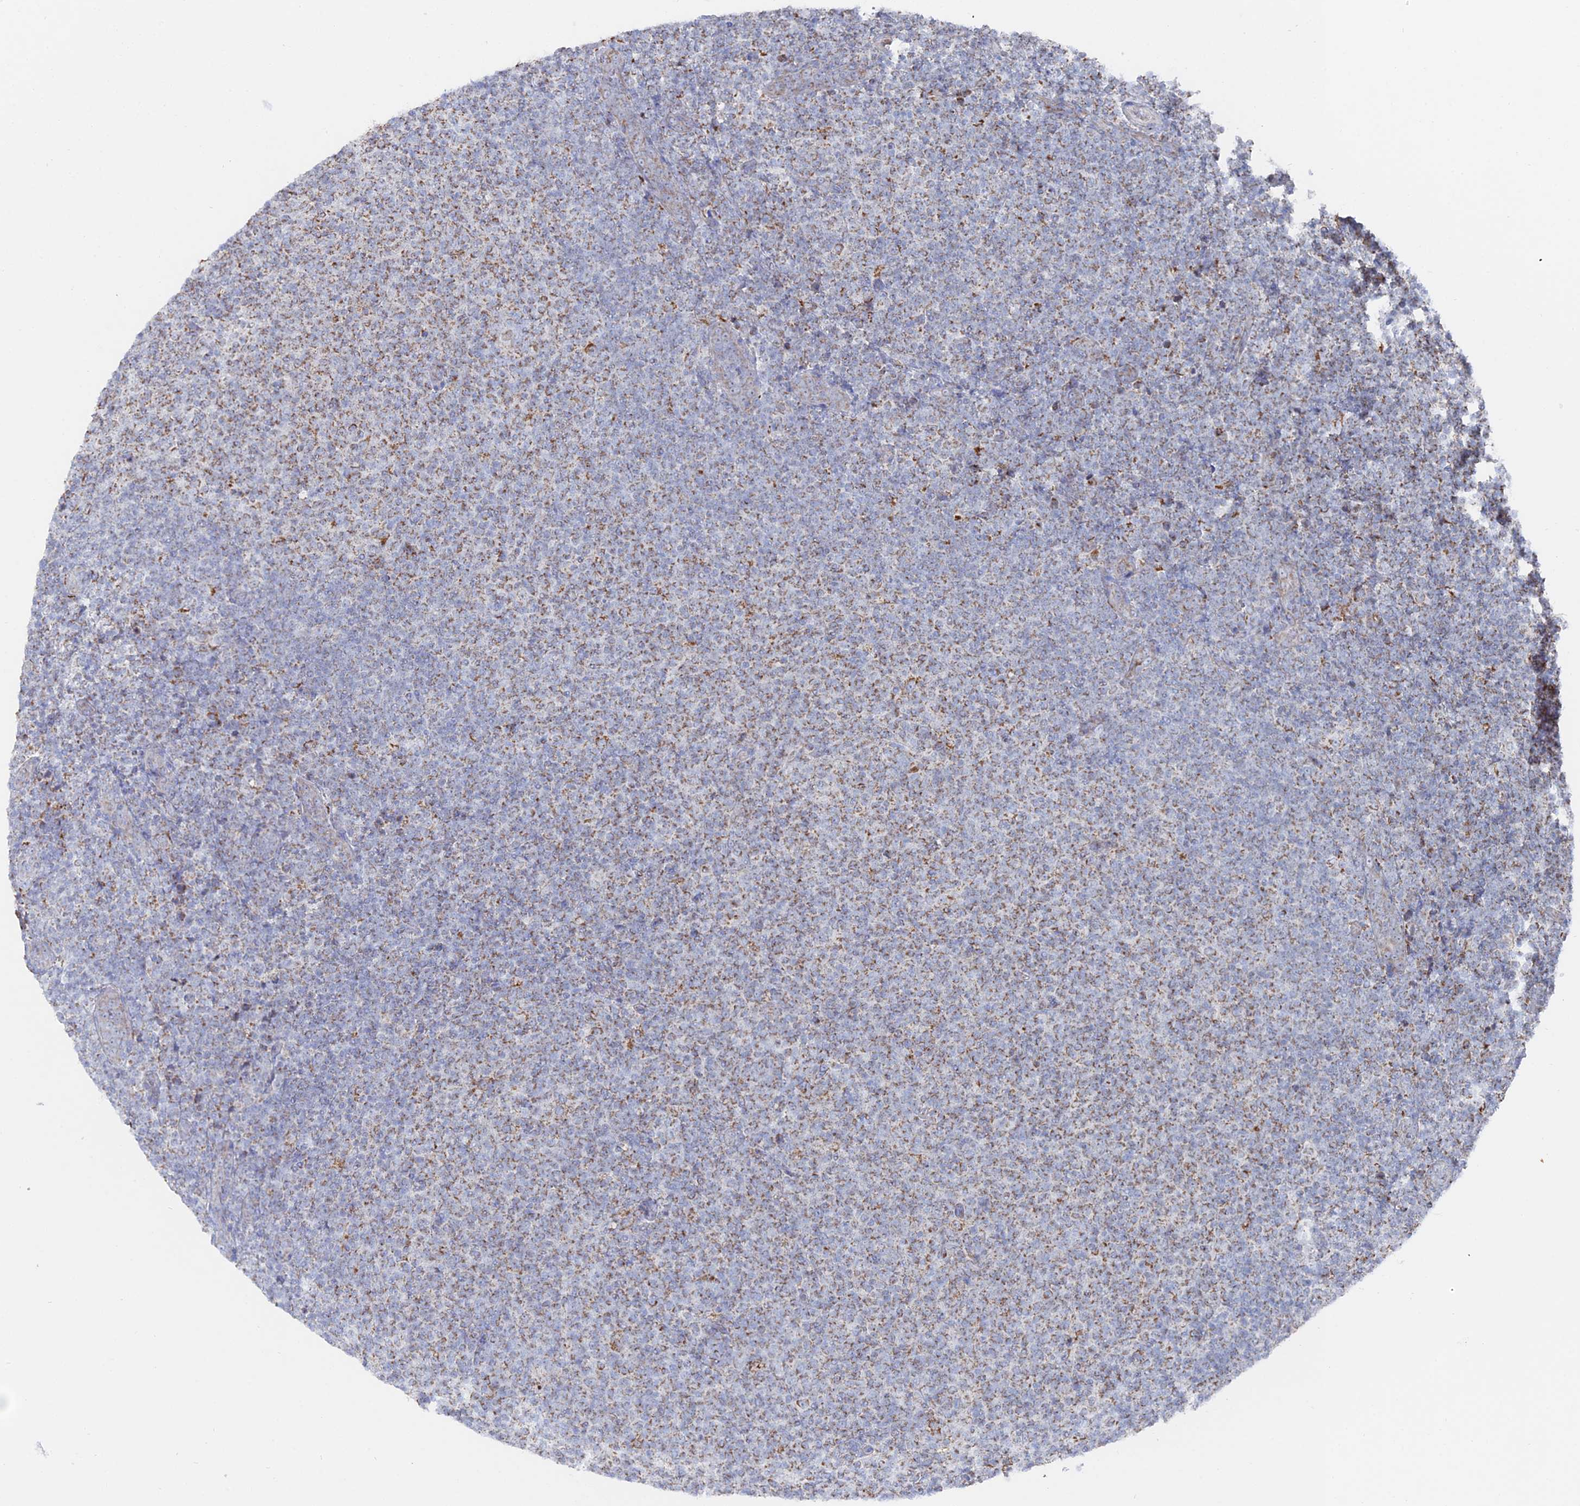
{"staining": {"intensity": "moderate", "quantity": "25%-75%", "location": "cytoplasmic/membranous"}, "tissue": "lymphoma", "cell_type": "Tumor cells", "image_type": "cancer", "snomed": [{"axis": "morphology", "description": "Malignant lymphoma, non-Hodgkin's type, Low grade"}, {"axis": "topography", "description": "Lymph node"}], "caption": "This histopathology image displays immunohistochemistry staining of human malignant lymphoma, non-Hodgkin's type (low-grade), with medium moderate cytoplasmic/membranous positivity in about 25%-75% of tumor cells.", "gene": "MPC1", "patient": {"sex": "male", "age": 66}}